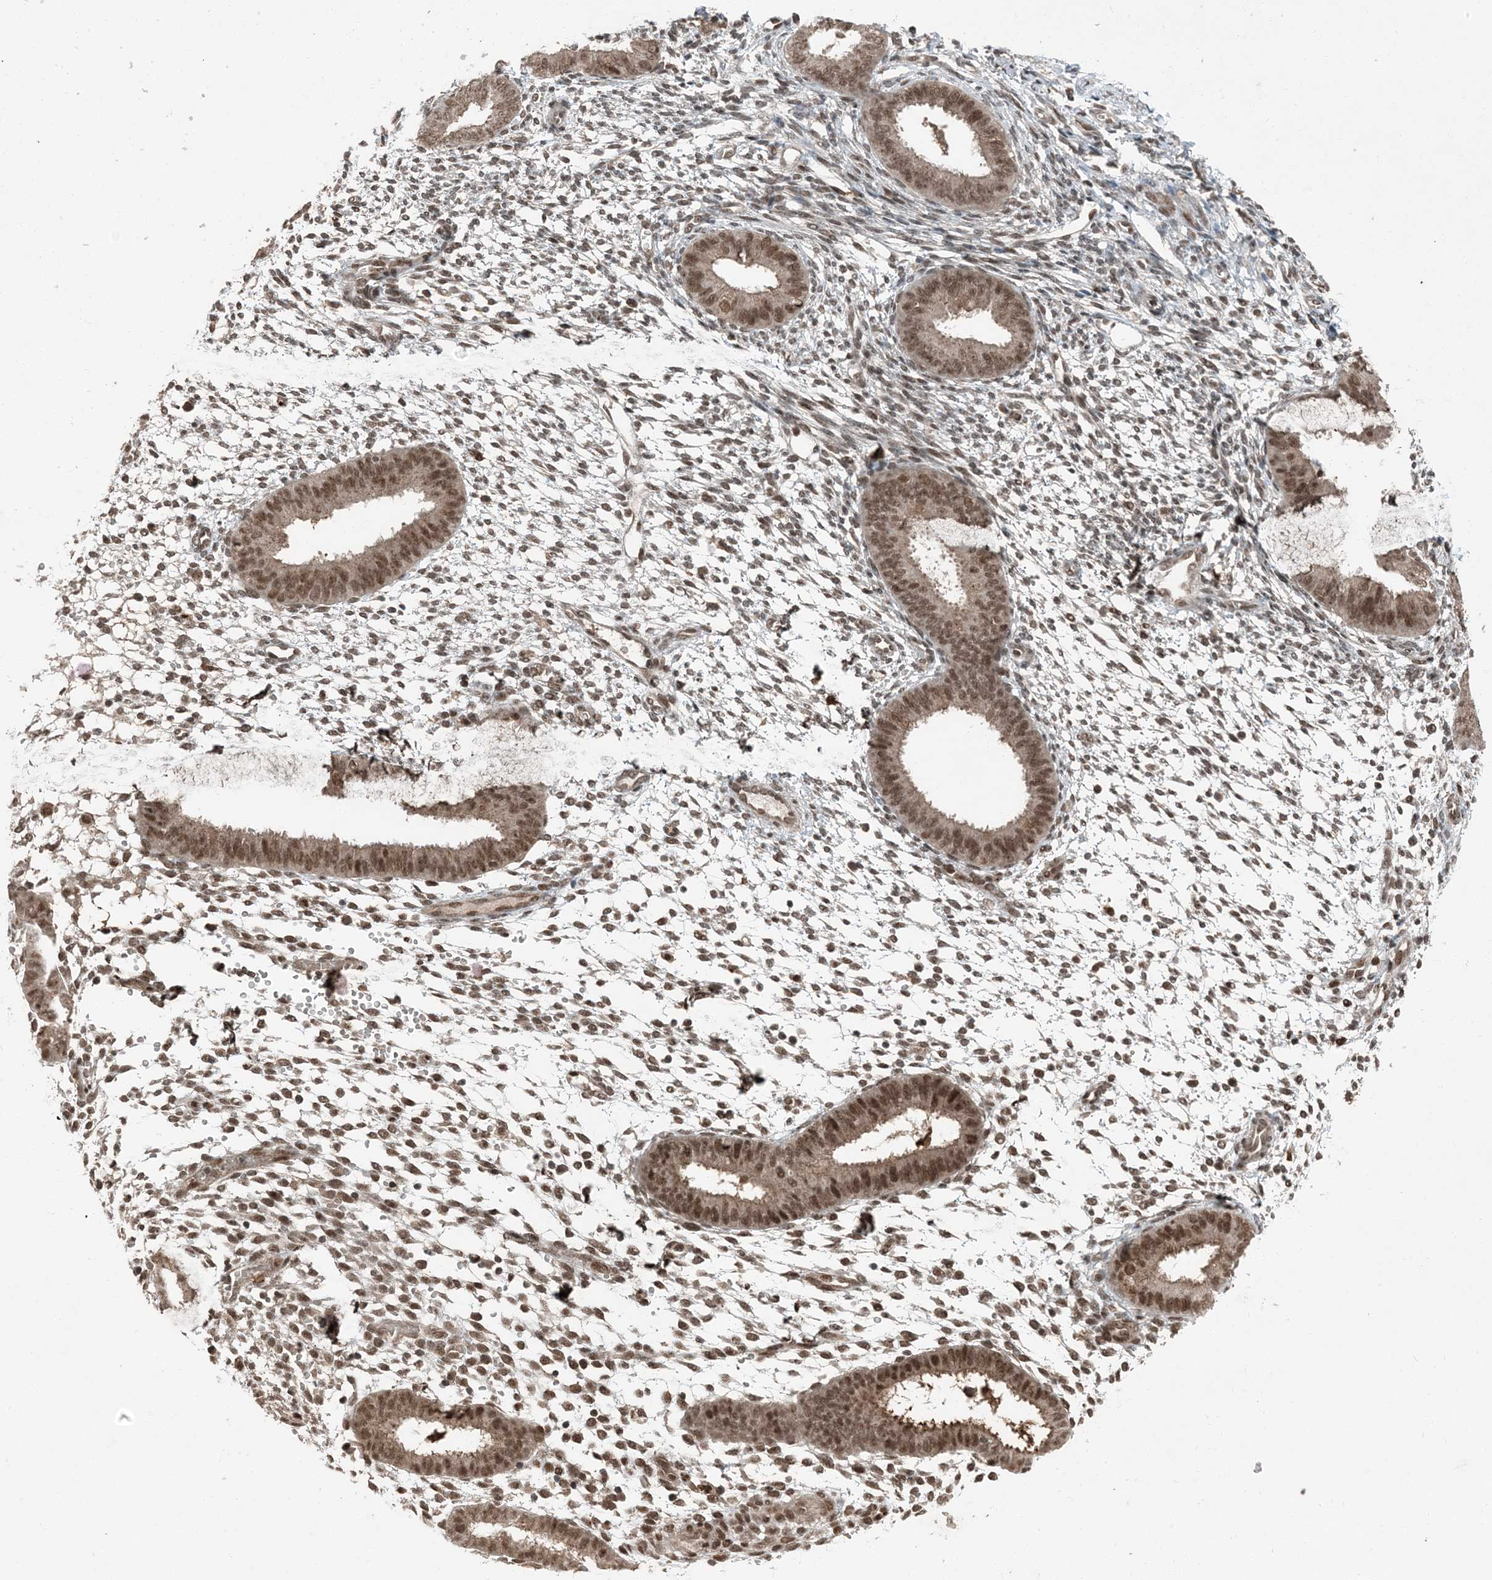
{"staining": {"intensity": "moderate", "quantity": ">75%", "location": "nuclear"}, "tissue": "endometrium", "cell_type": "Cells in endometrial stroma", "image_type": "normal", "snomed": [{"axis": "morphology", "description": "Normal tissue, NOS"}, {"axis": "topography", "description": "Uterus"}, {"axis": "topography", "description": "Endometrium"}], "caption": "IHC (DAB (3,3'-diaminobenzidine)) staining of unremarkable endometrium demonstrates moderate nuclear protein expression in about >75% of cells in endometrial stroma. (Stains: DAB (3,3'-diaminobenzidine) in brown, nuclei in blue, Microscopy: brightfield microscopy at high magnification).", "gene": "TRAPPC12", "patient": {"sex": "female", "age": 48}}